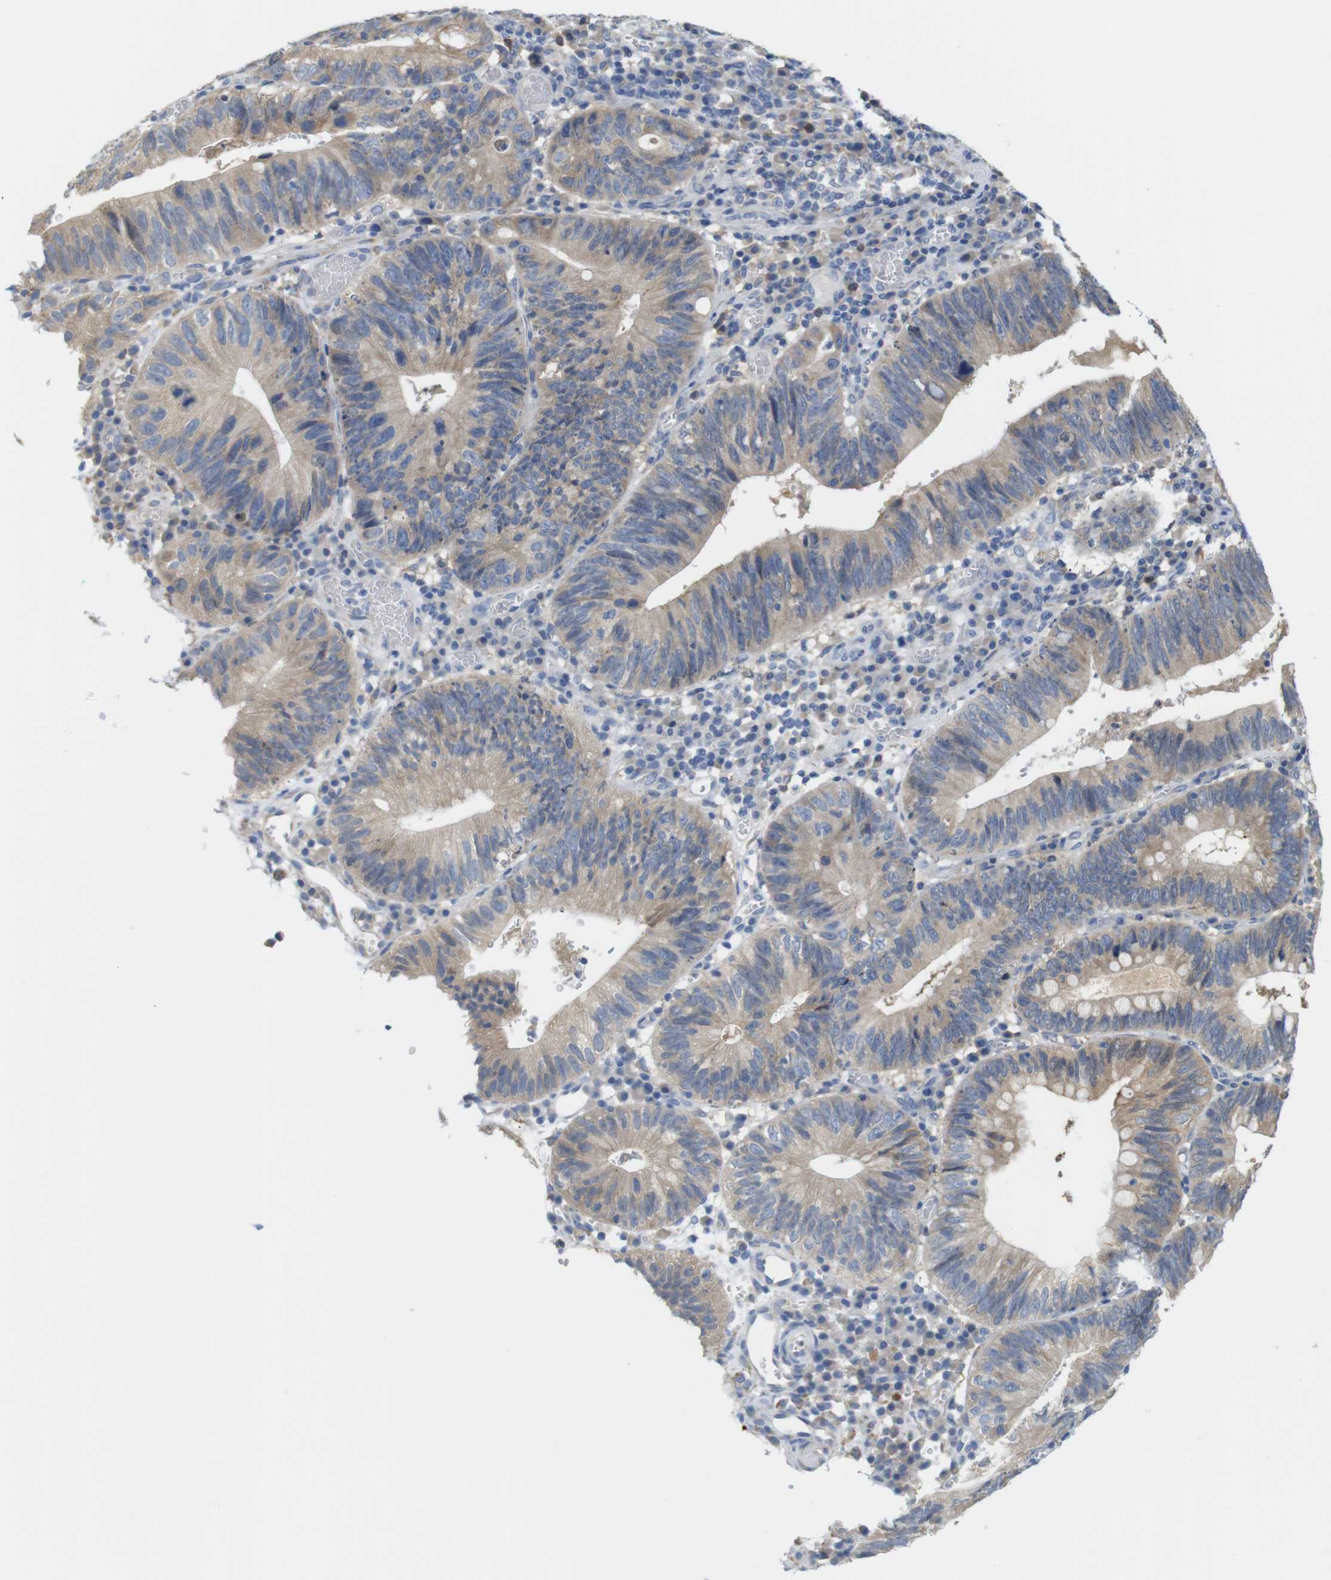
{"staining": {"intensity": "moderate", "quantity": ">75%", "location": "cytoplasmic/membranous"}, "tissue": "stomach cancer", "cell_type": "Tumor cells", "image_type": "cancer", "snomed": [{"axis": "morphology", "description": "Adenocarcinoma, NOS"}, {"axis": "topography", "description": "Stomach"}], "caption": "The histopathology image shows immunohistochemical staining of stomach adenocarcinoma. There is moderate cytoplasmic/membranous expression is identified in approximately >75% of tumor cells.", "gene": "NEBL", "patient": {"sex": "male", "age": 59}}